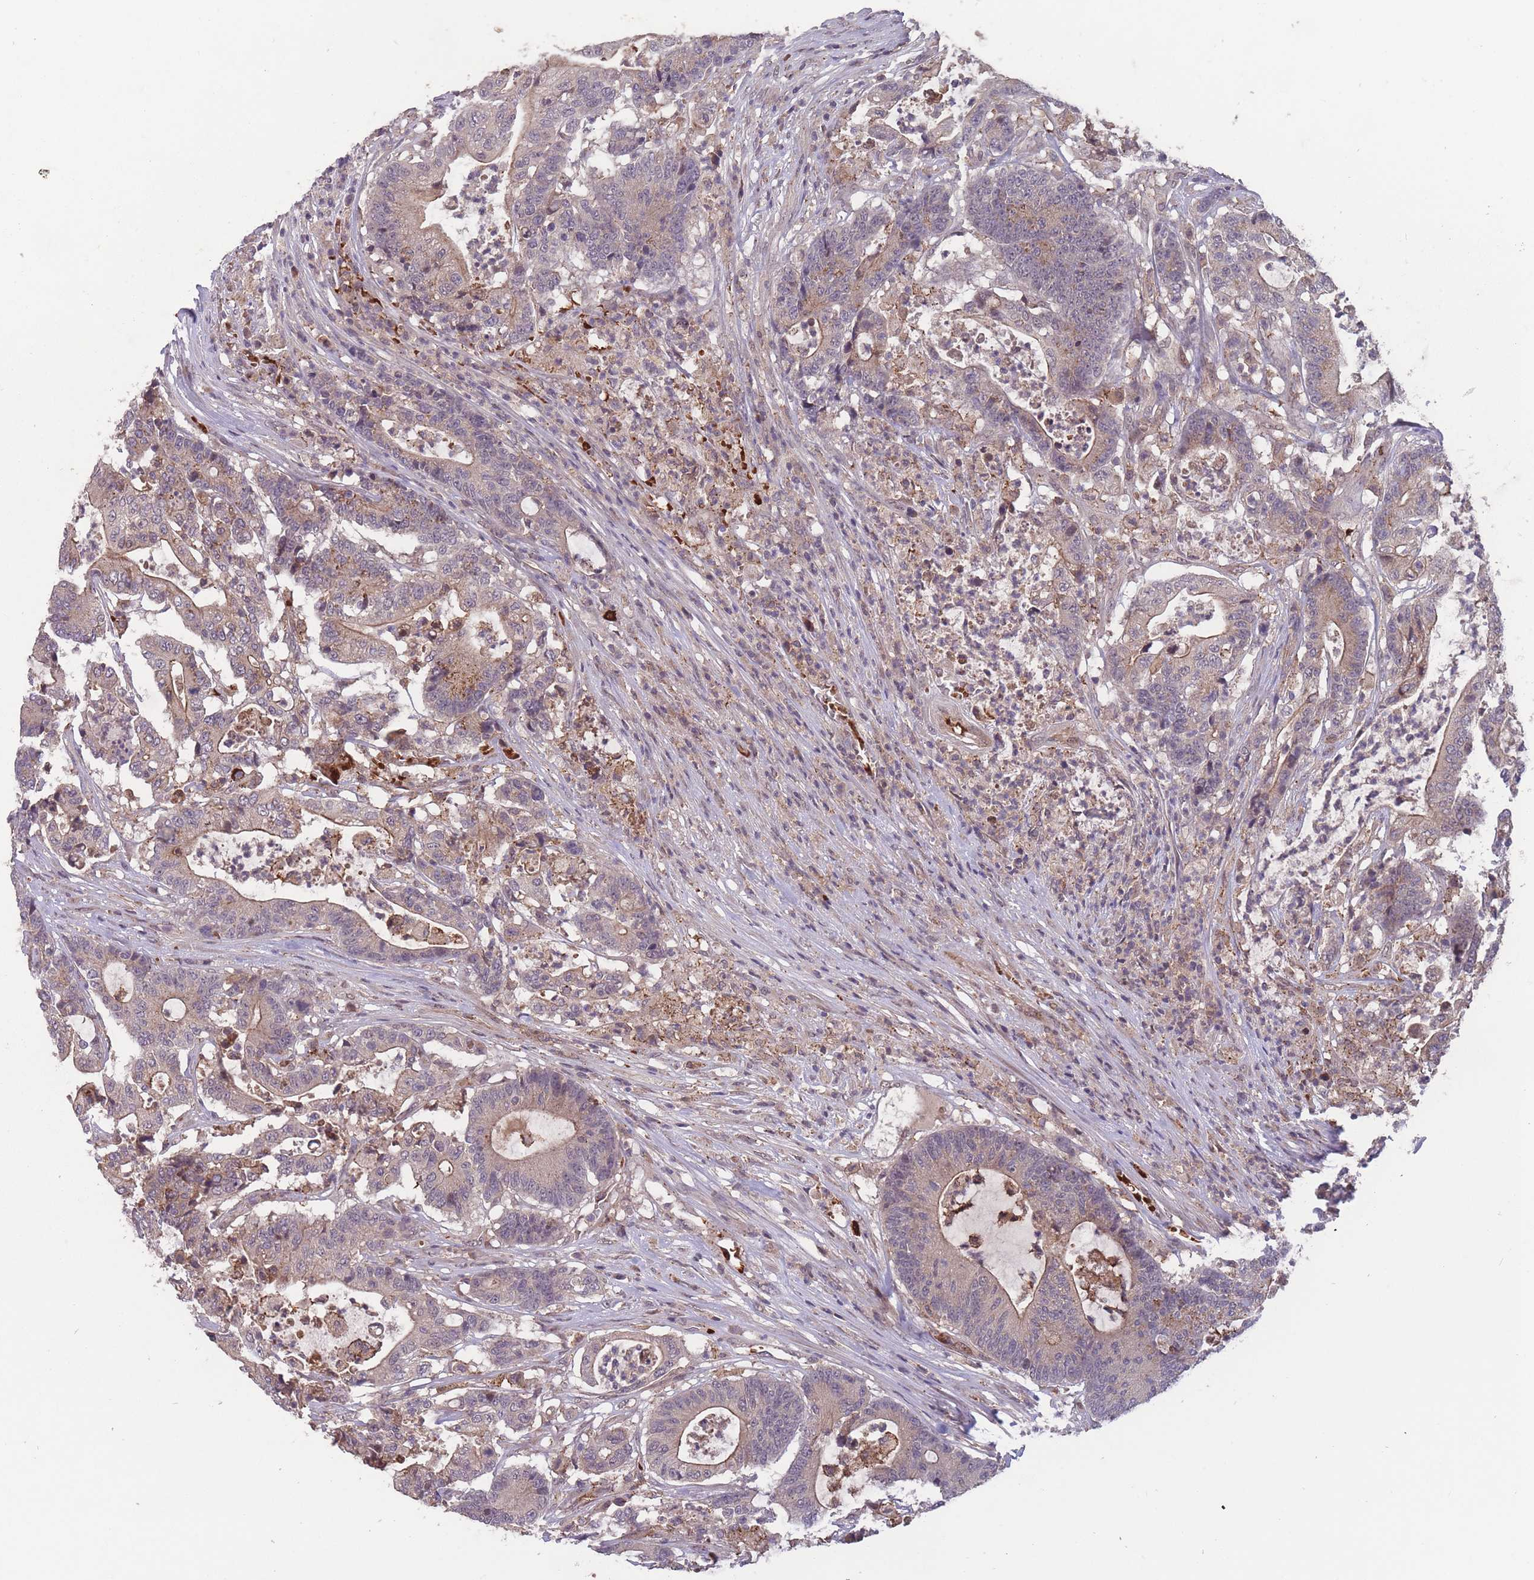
{"staining": {"intensity": "moderate", "quantity": "25%-75%", "location": "cytoplasmic/membranous"}, "tissue": "colorectal cancer", "cell_type": "Tumor cells", "image_type": "cancer", "snomed": [{"axis": "morphology", "description": "Adenocarcinoma, NOS"}, {"axis": "topography", "description": "Colon"}], "caption": "Protein expression analysis of adenocarcinoma (colorectal) reveals moderate cytoplasmic/membranous expression in about 25%-75% of tumor cells.", "gene": "SECTM1", "patient": {"sex": "female", "age": 84}}